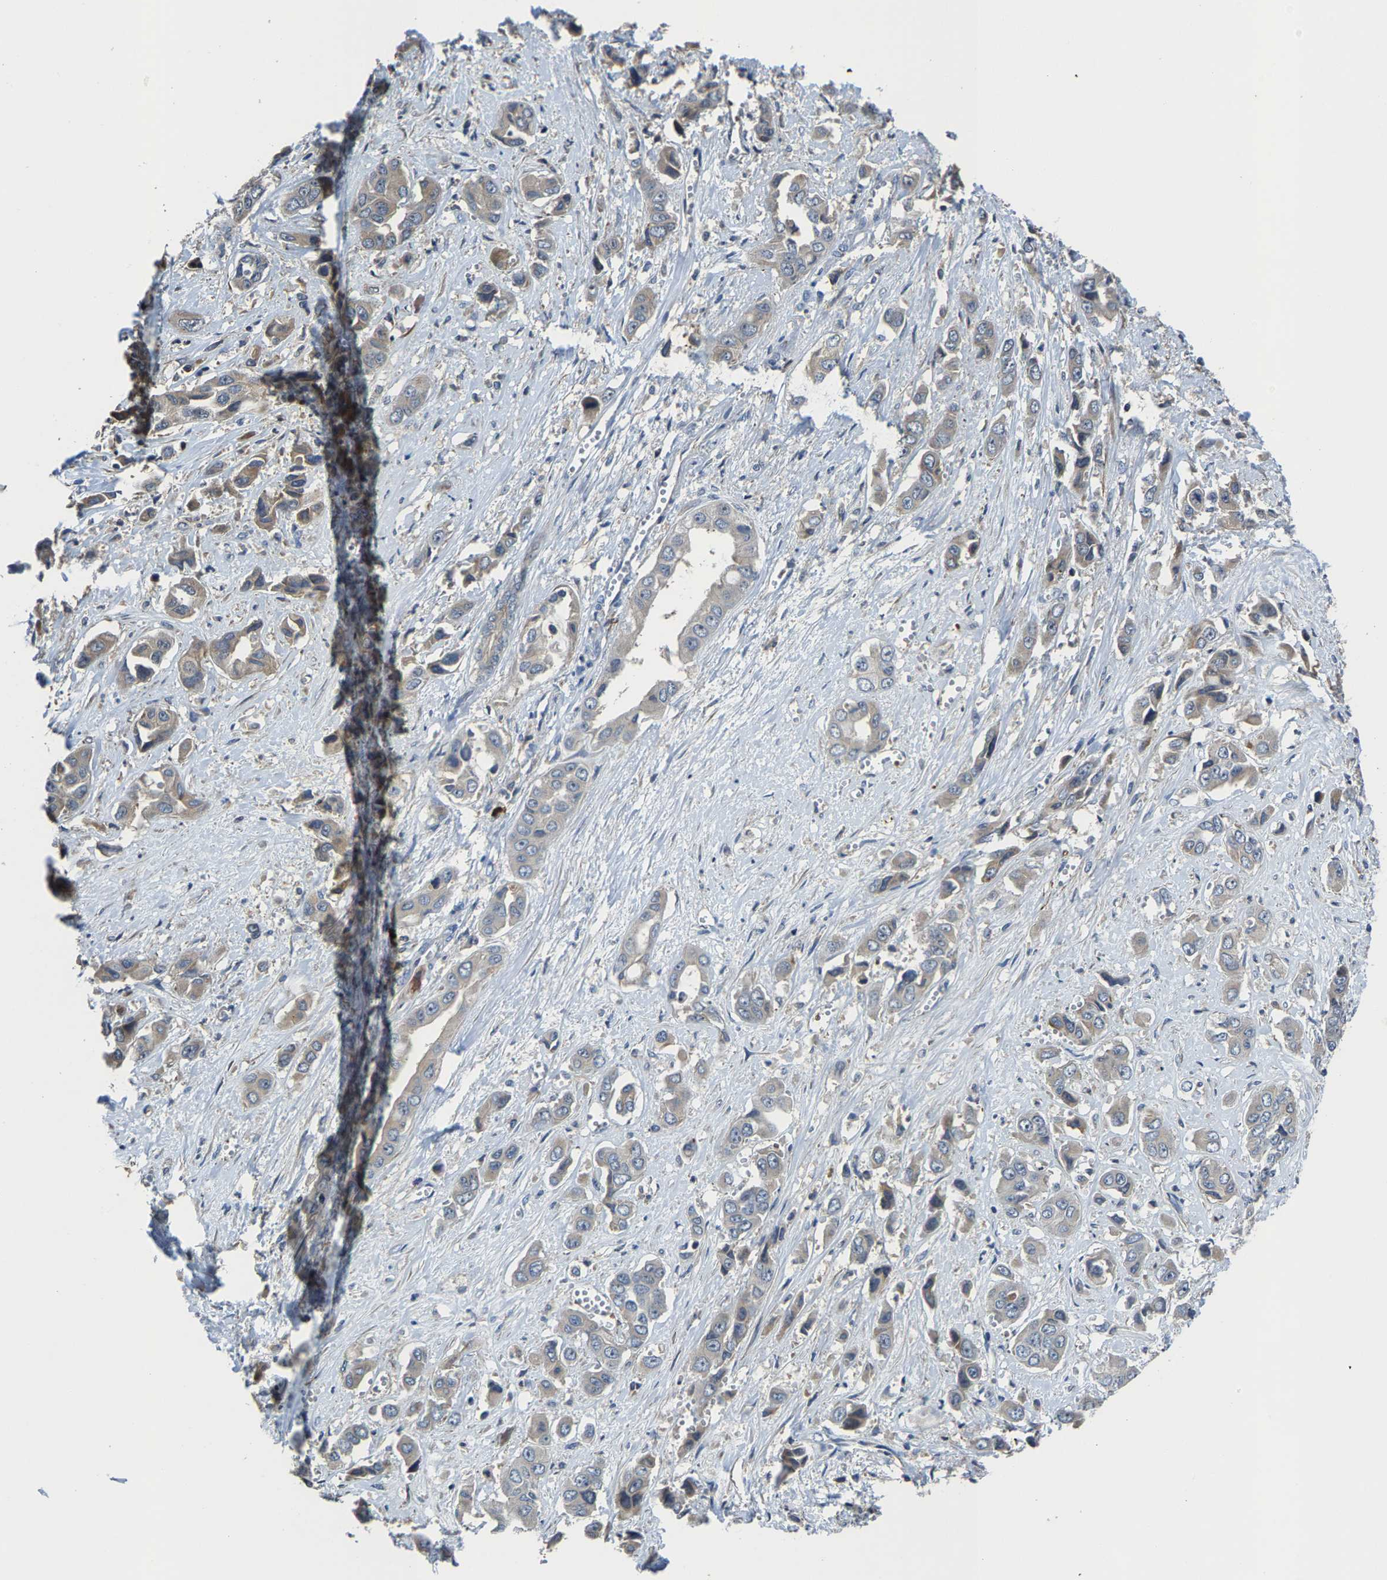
{"staining": {"intensity": "negative", "quantity": "none", "location": "none"}, "tissue": "liver cancer", "cell_type": "Tumor cells", "image_type": "cancer", "snomed": [{"axis": "morphology", "description": "Cholangiocarcinoma"}, {"axis": "topography", "description": "Liver"}], "caption": "Immunohistochemistry histopathology image of neoplastic tissue: human liver cancer stained with DAB (3,3'-diaminobenzidine) shows no significant protein expression in tumor cells. (IHC, brightfield microscopy, high magnification).", "gene": "AGBL3", "patient": {"sex": "female", "age": 52}}